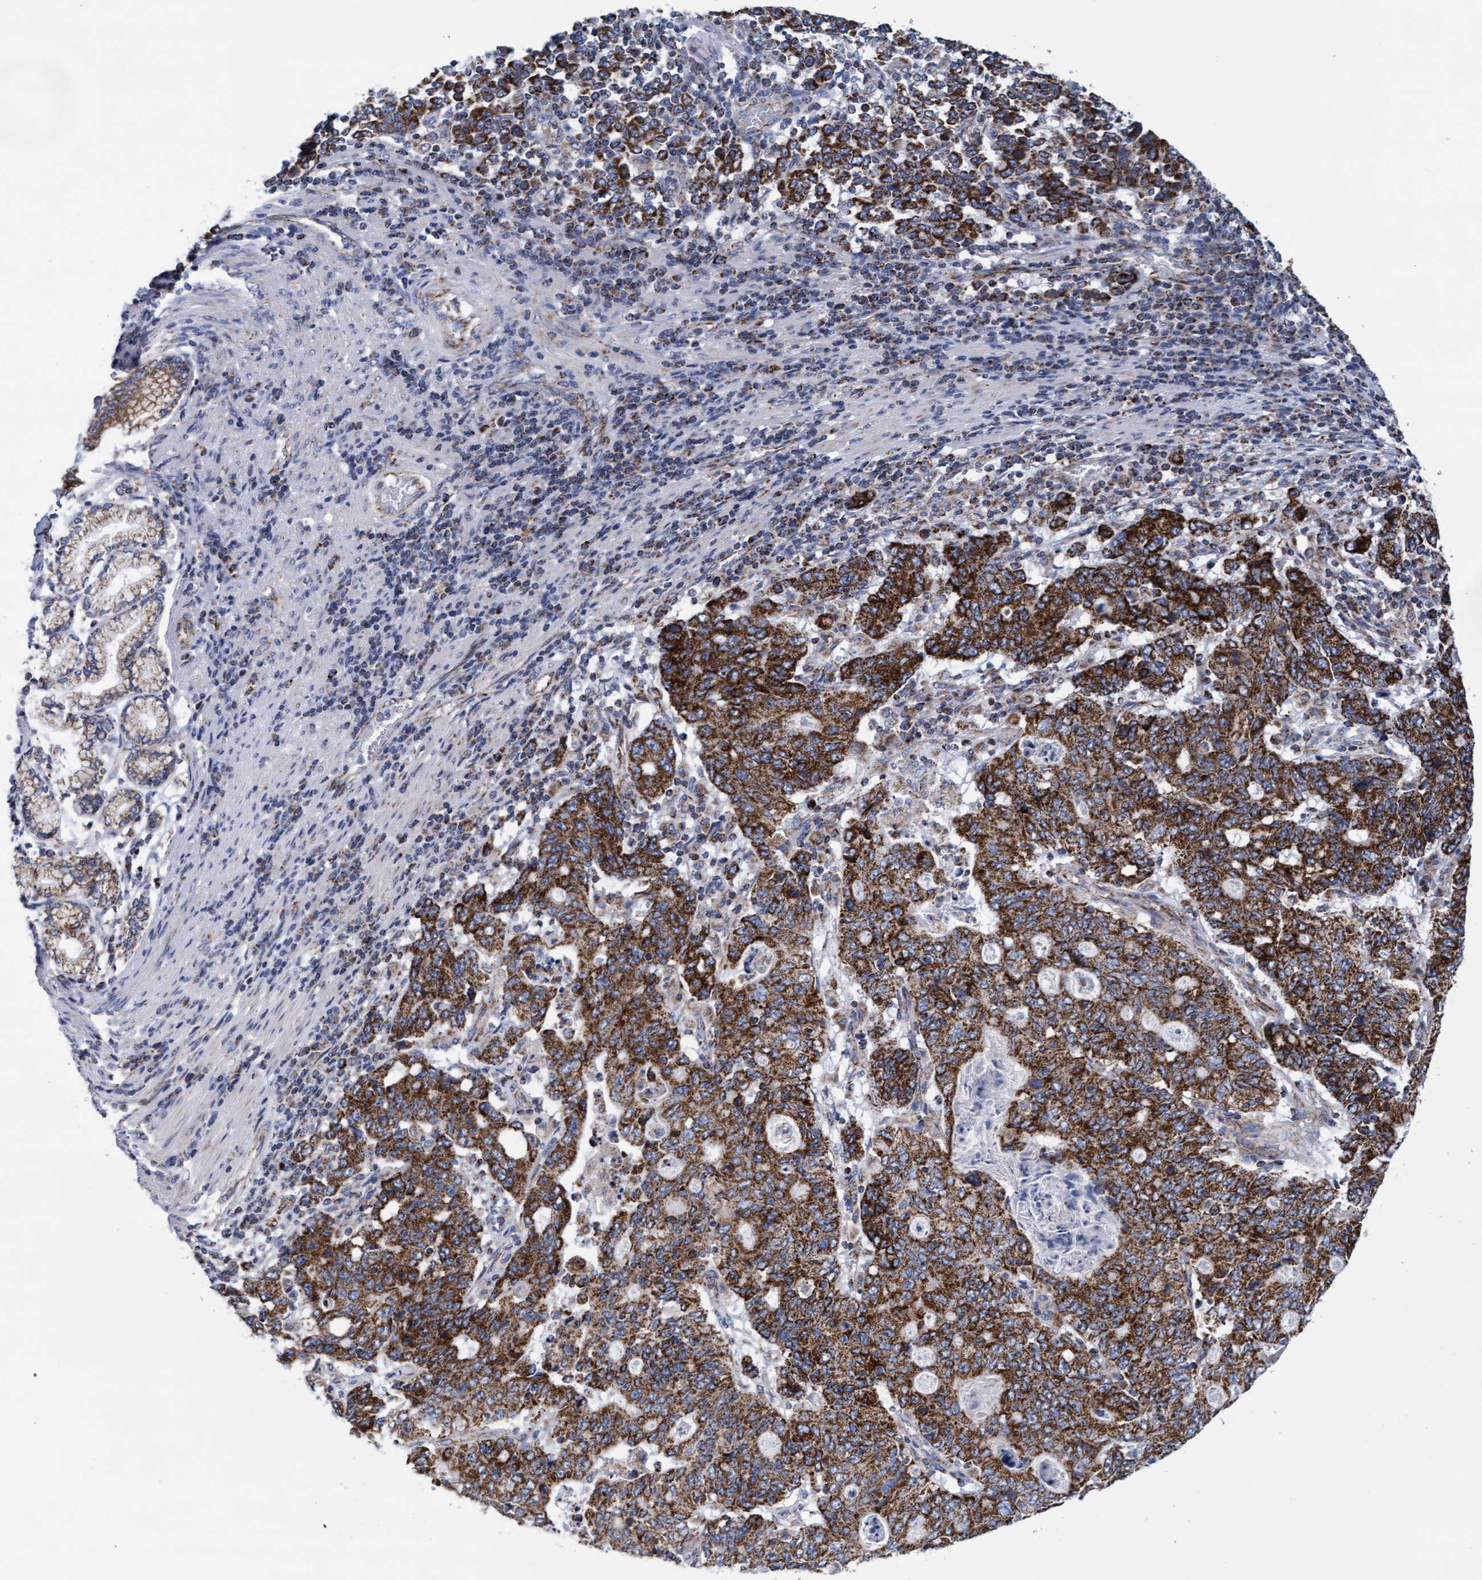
{"staining": {"intensity": "strong", "quantity": ">75%", "location": "cytoplasmic/membranous"}, "tissue": "stomach cancer", "cell_type": "Tumor cells", "image_type": "cancer", "snomed": [{"axis": "morphology", "description": "Adenocarcinoma, NOS"}, {"axis": "topography", "description": "Stomach, upper"}], "caption": "The histopathology image reveals immunohistochemical staining of stomach cancer. There is strong cytoplasmic/membranous staining is appreciated in approximately >75% of tumor cells.", "gene": "MRPL38", "patient": {"sex": "male", "age": 69}}